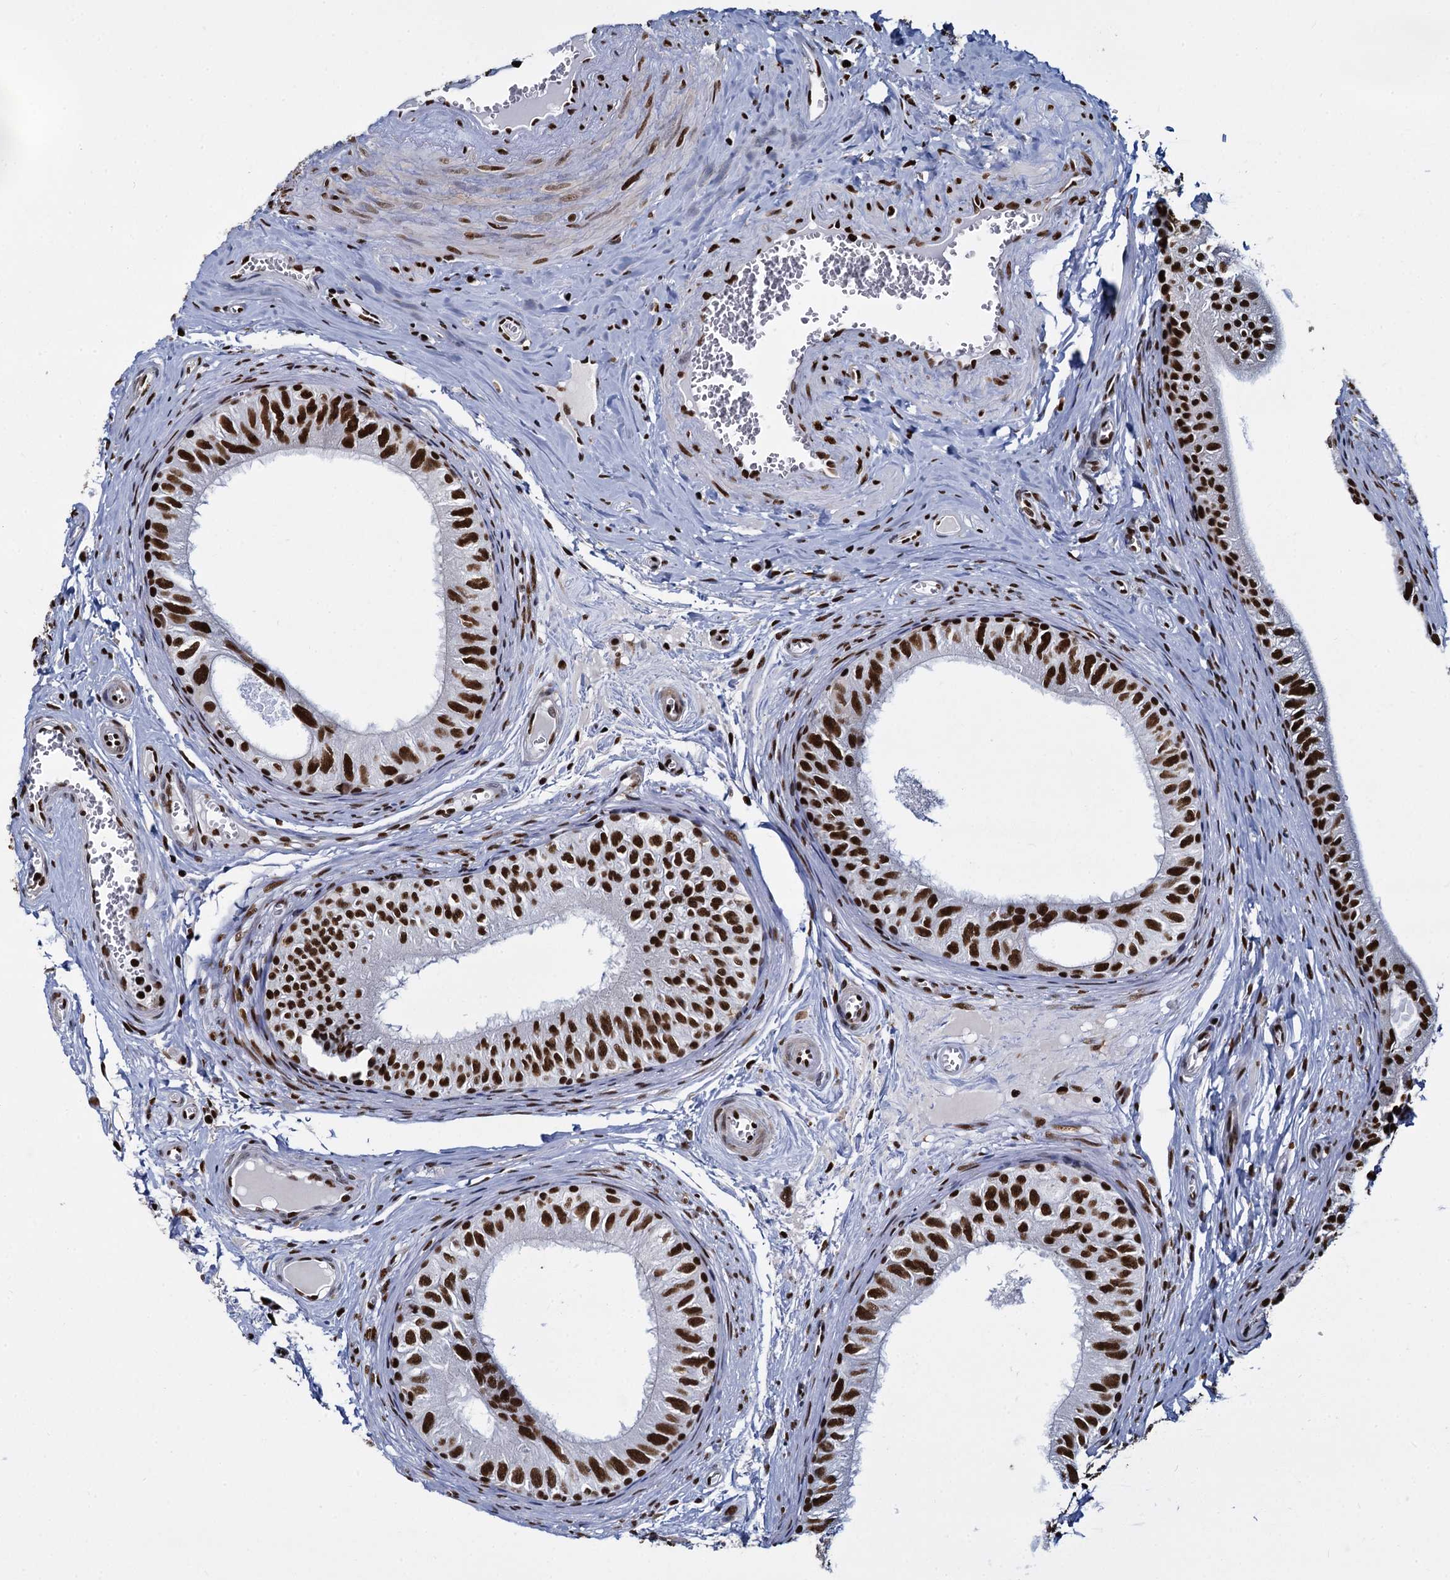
{"staining": {"intensity": "strong", "quantity": ">75%", "location": "nuclear"}, "tissue": "epididymis", "cell_type": "Glandular cells", "image_type": "normal", "snomed": [{"axis": "morphology", "description": "Normal tissue, NOS"}, {"axis": "topography", "description": "Epididymis"}], "caption": "Unremarkable epididymis displays strong nuclear positivity in about >75% of glandular cells, visualized by immunohistochemistry. (Stains: DAB in brown, nuclei in blue, Microscopy: brightfield microscopy at high magnification).", "gene": "DCPS", "patient": {"sex": "male", "age": 42}}